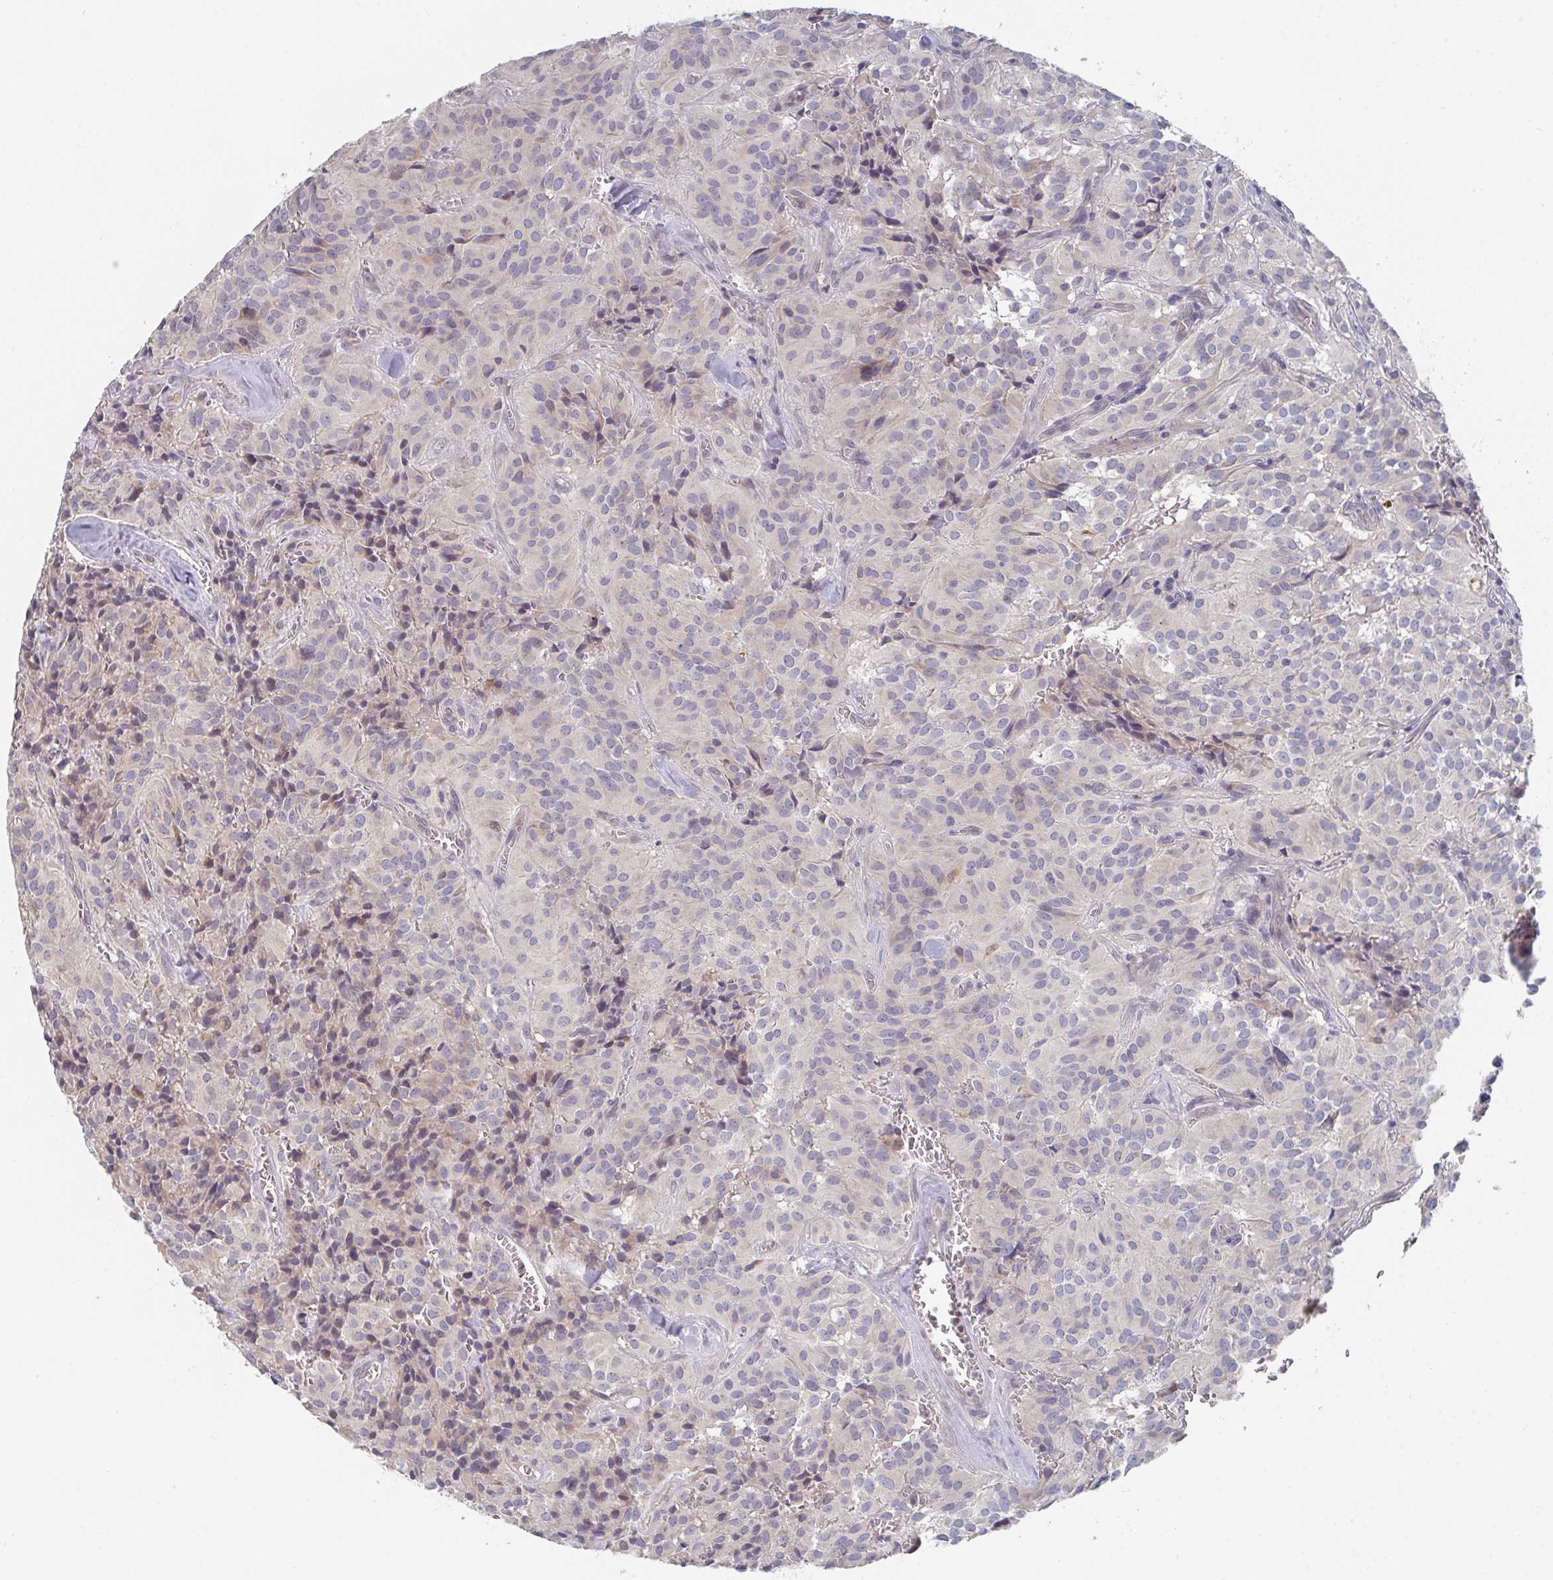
{"staining": {"intensity": "negative", "quantity": "none", "location": "none"}, "tissue": "glioma", "cell_type": "Tumor cells", "image_type": "cancer", "snomed": [{"axis": "morphology", "description": "Glioma, malignant, Low grade"}, {"axis": "topography", "description": "Brain"}], "caption": "DAB (3,3'-diaminobenzidine) immunohistochemical staining of human malignant low-grade glioma displays no significant positivity in tumor cells. Nuclei are stained in blue.", "gene": "ELOVL1", "patient": {"sex": "male", "age": 42}}